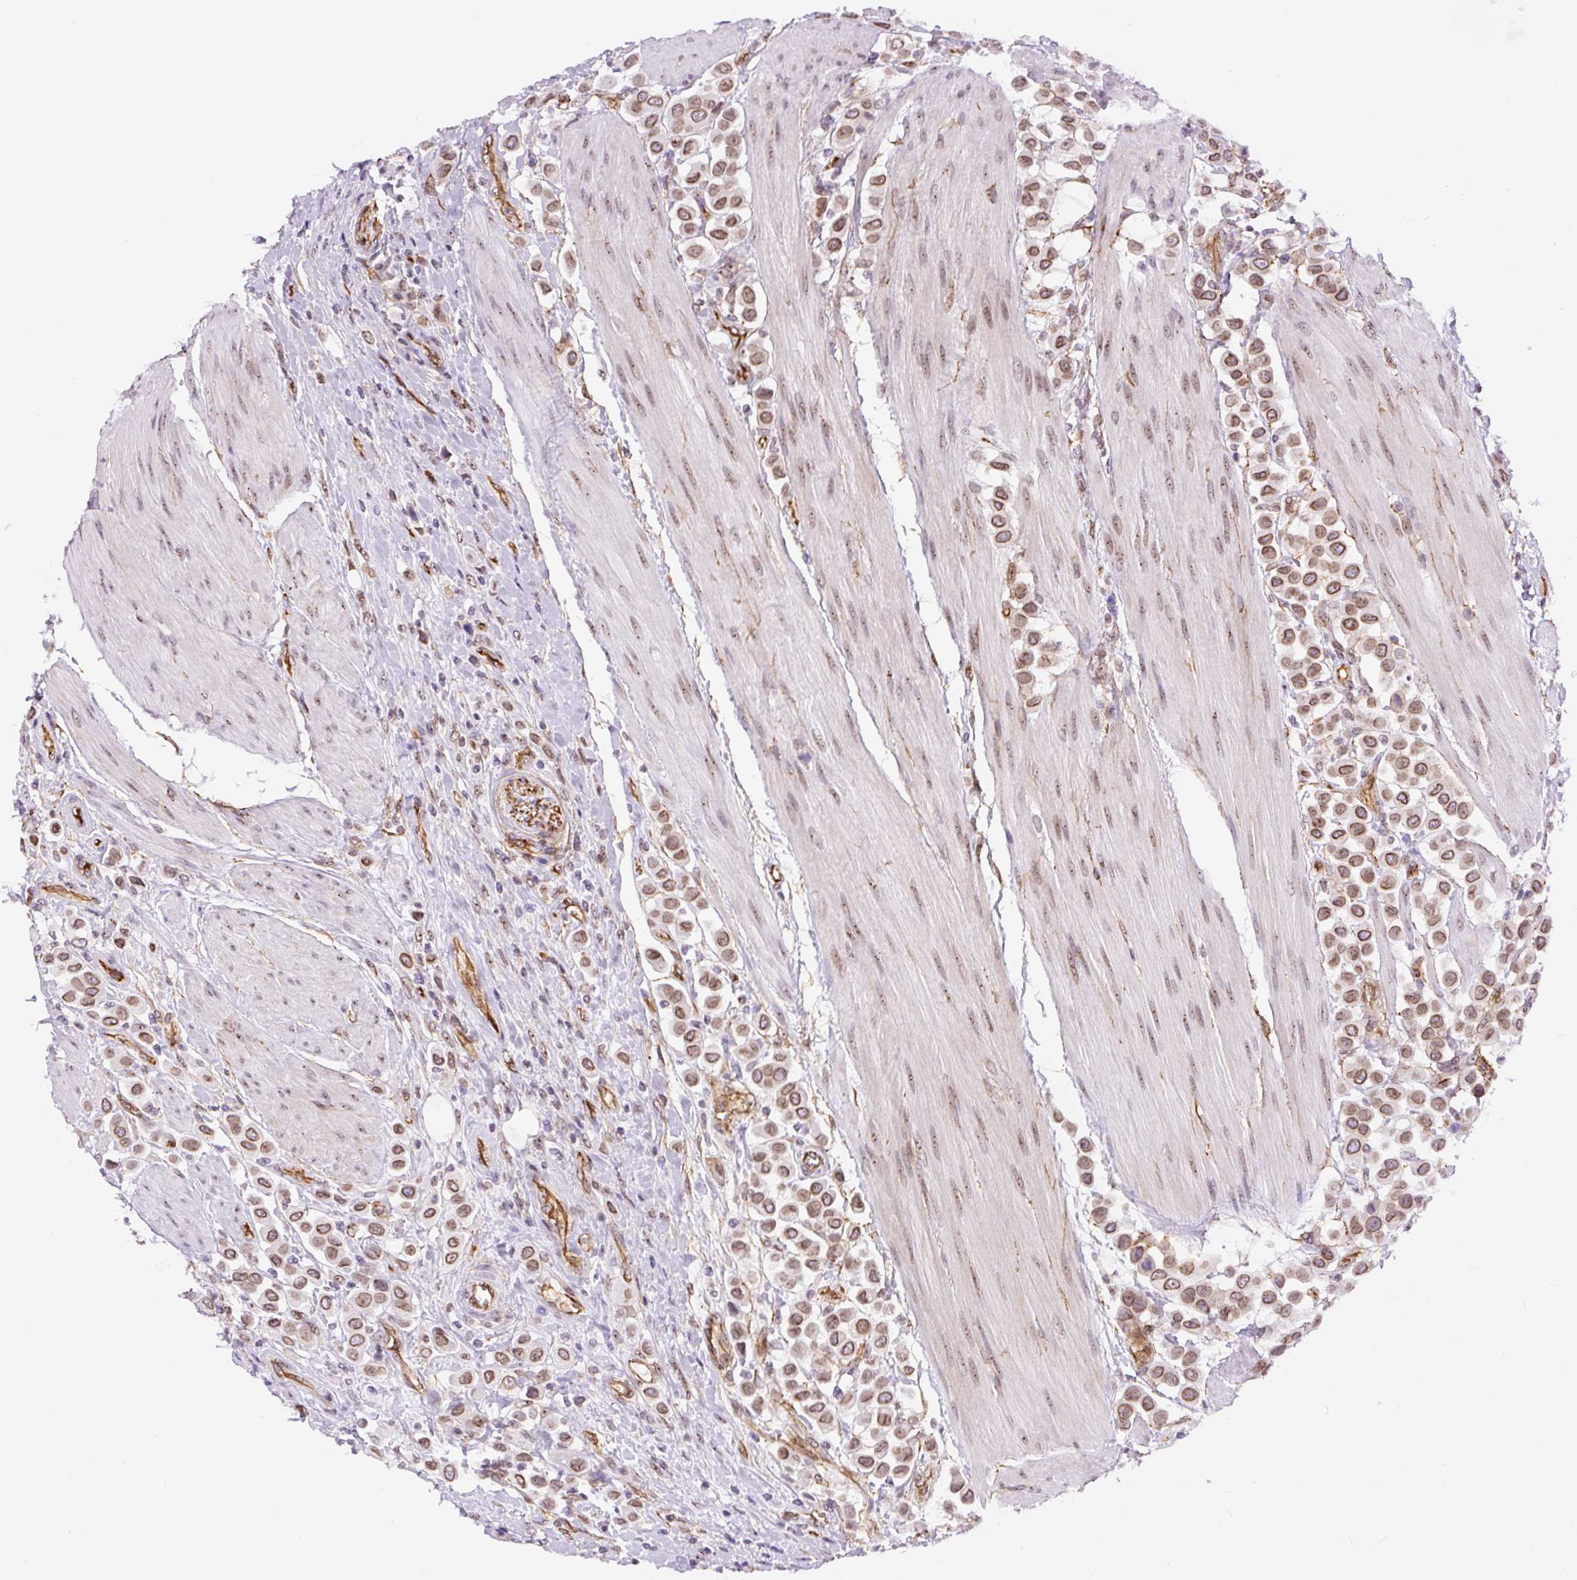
{"staining": {"intensity": "moderate", "quantity": ">75%", "location": "cytoplasmic/membranous,nuclear"}, "tissue": "urothelial cancer", "cell_type": "Tumor cells", "image_type": "cancer", "snomed": [{"axis": "morphology", "description": "Urothelial carcinoma, High grade"}, {"axis": "topography", "description": "Urinary bladder"}], "caption": "Urothelial cancer was stained to show a protein in brown. There is medium levels of moderate cytoplasmic/membranous and nuclear expression in about >75% of tumor cells.", "gene": "MYO5C", "patient": {"sex": "male", "age": 50}}